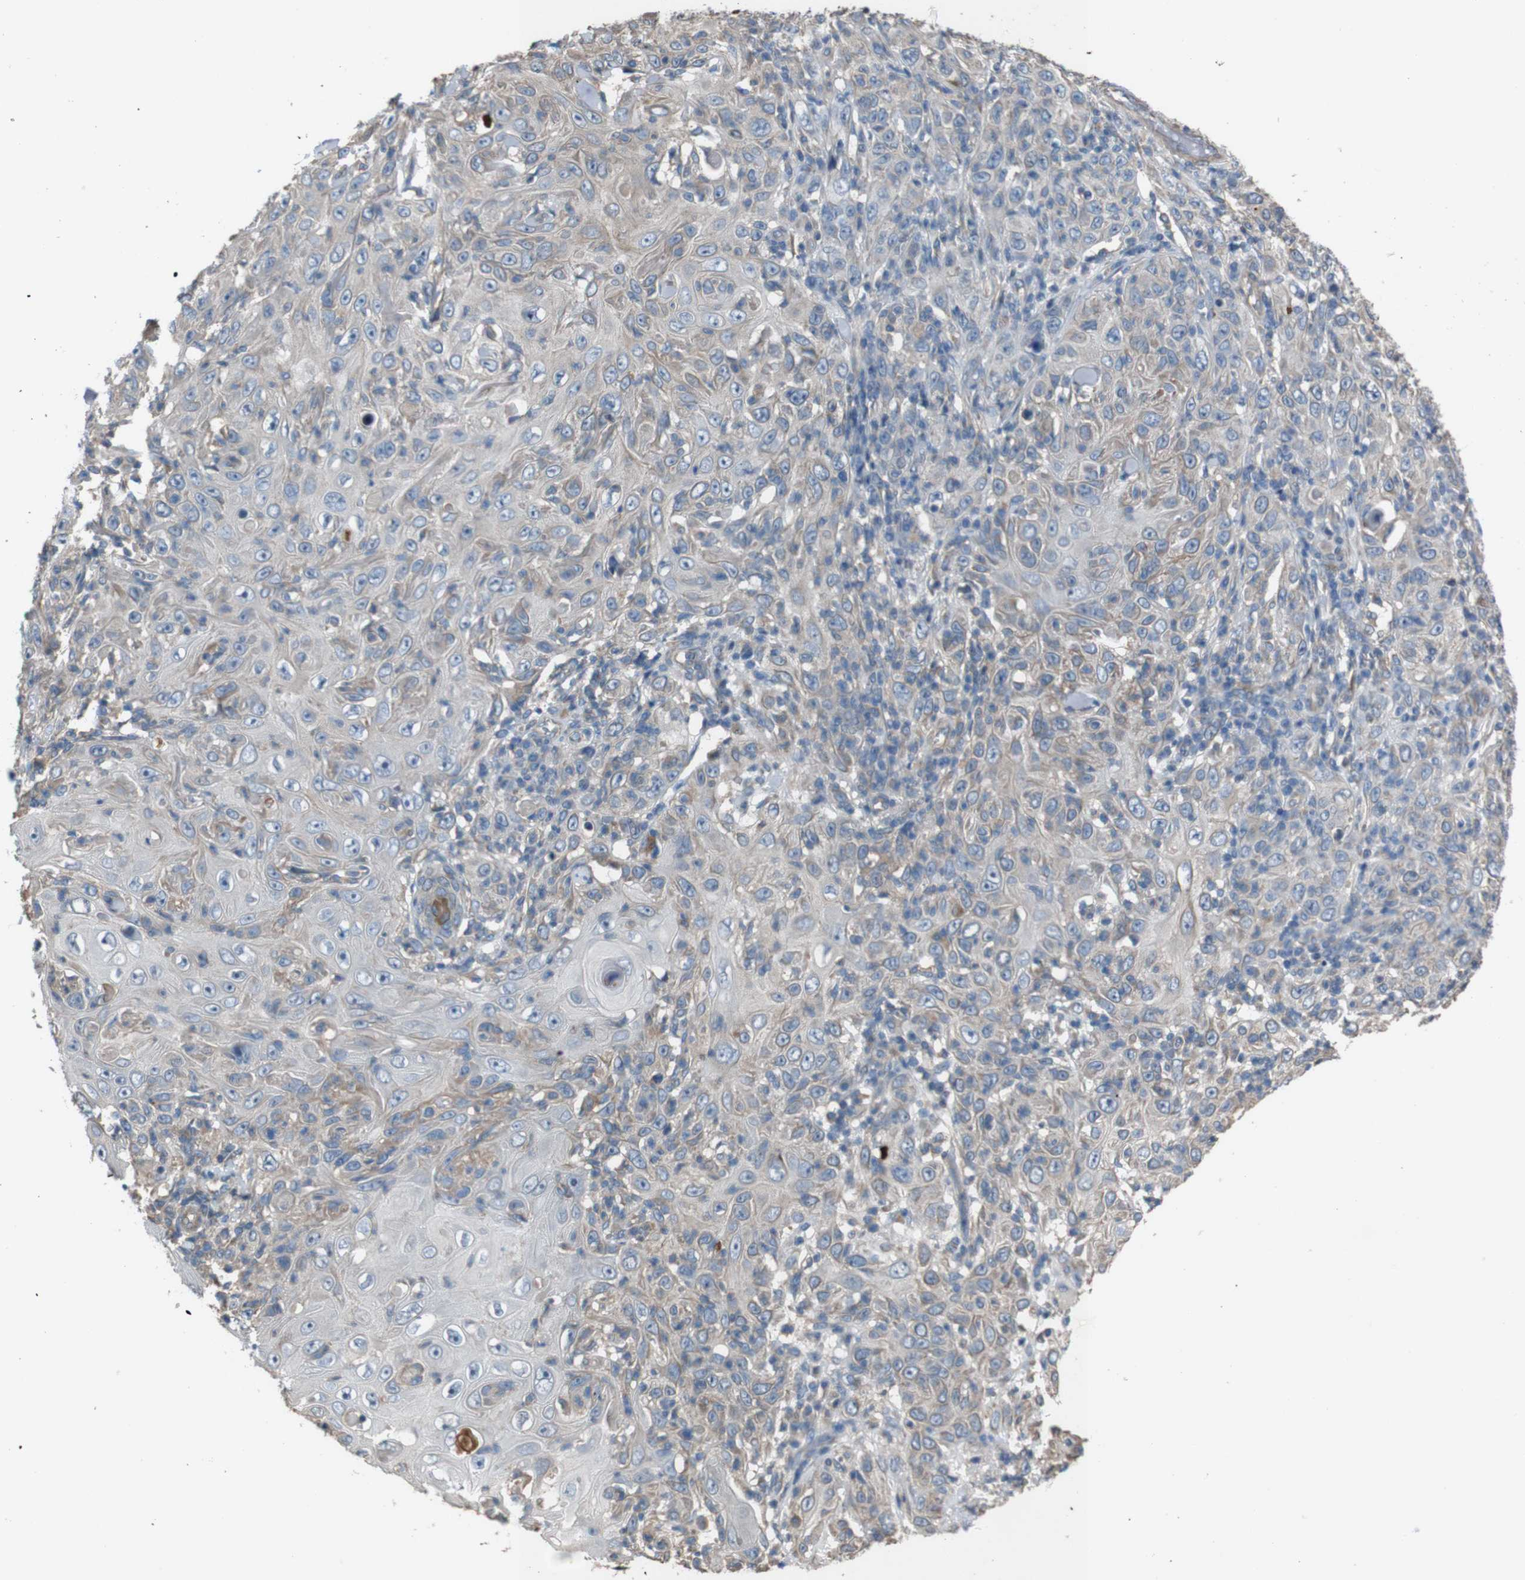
{"staining": {"intensity": "weak", "quantity": "<25%", "location": "cytoplasmic/membranous"}, "tissue": "skin cancer", "cell_type": "Tumor cells", "image_type": "cancer", "snomed": [{"axis": "morphology", "description": "Squamous cell carcinoma, NOS"}, {"axis": "topography", "description": "Skin"}], "caption": "Skin squamous cell carcinoma stained for a protein using IHC displays no positivity tumor cells.", "gene": "NAALADL2", "patient": {"sex": "female", "age": 88}}